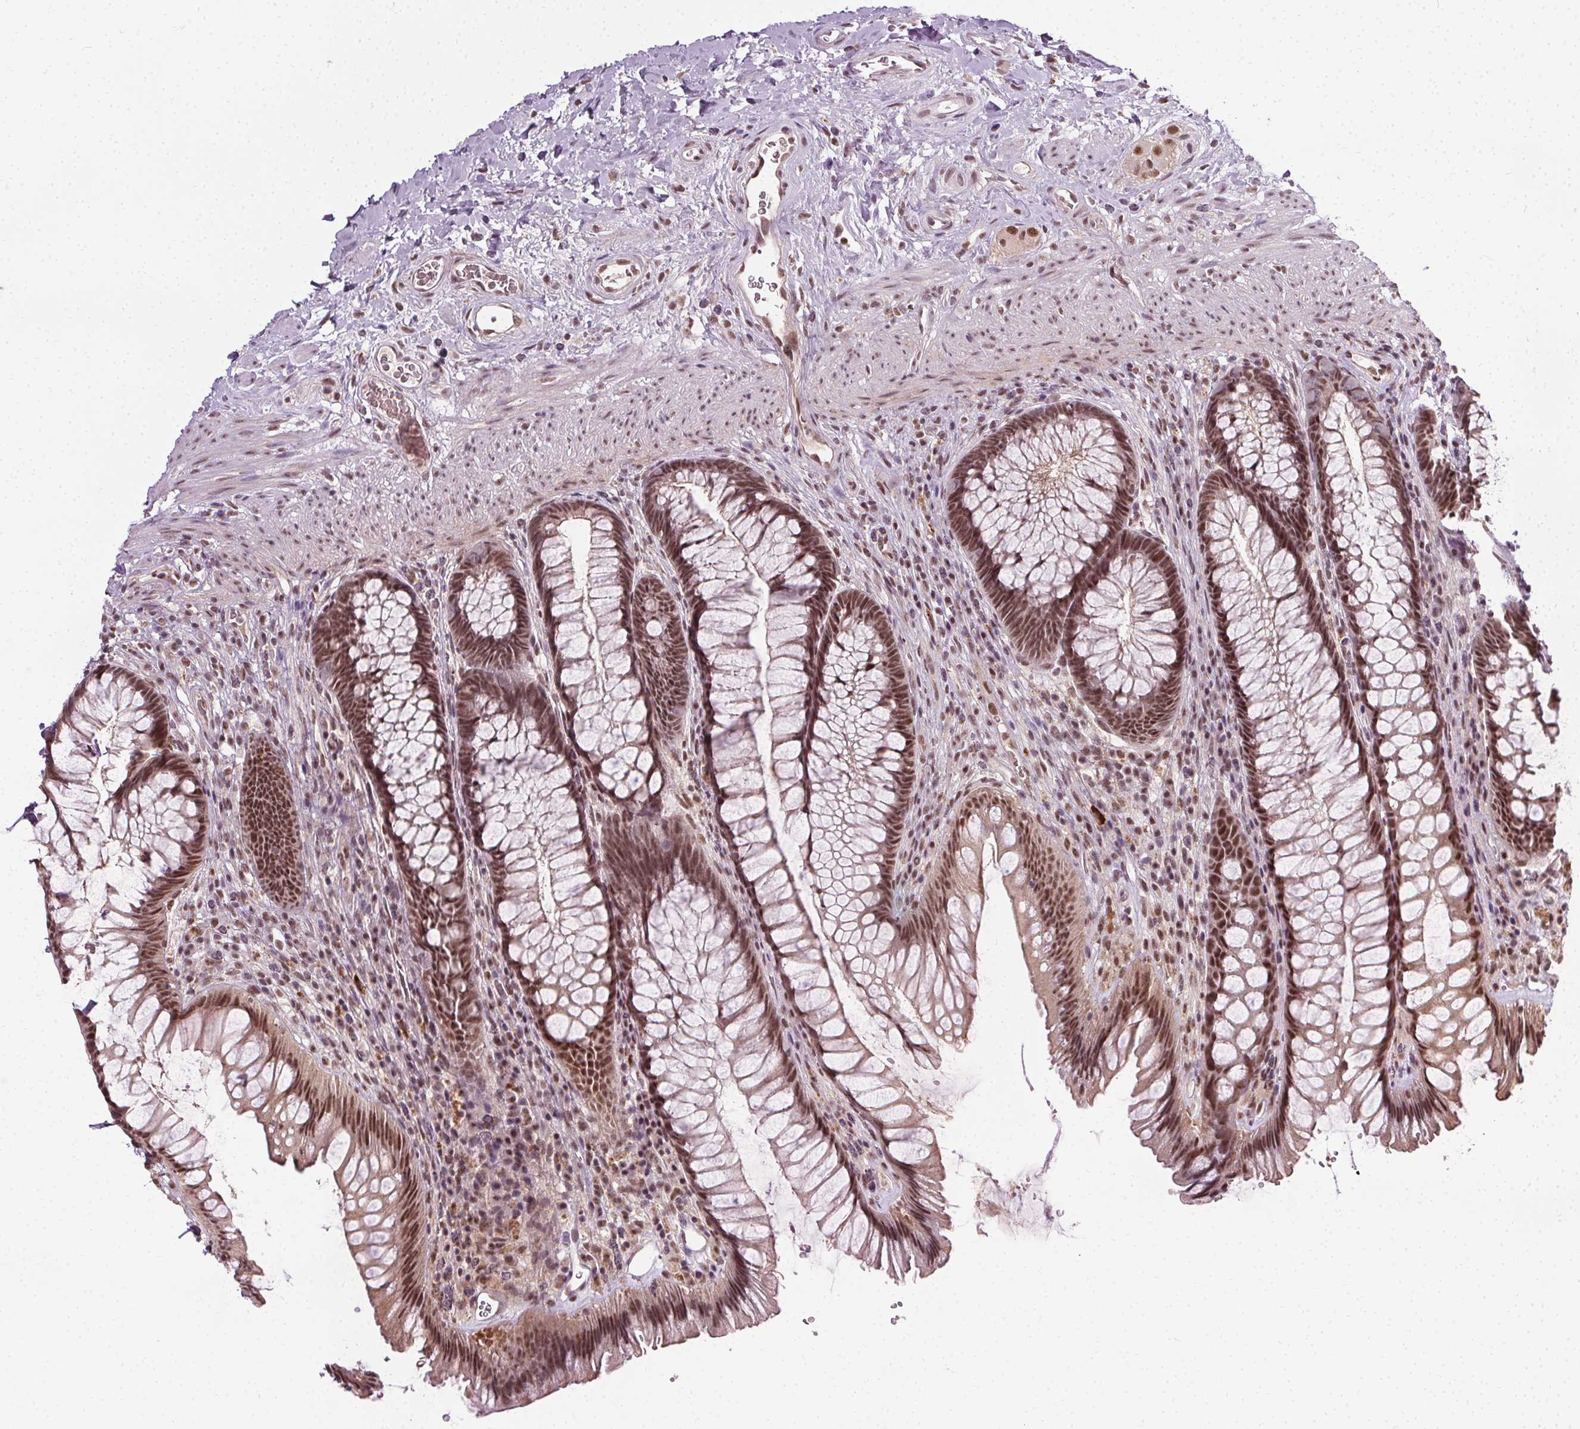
{"staining": {"intensity": "moderate", "quantity": ">75%", "location": "nuclear"}, "tissue": "rectum", "cell_type": "Glandular cells", "image_type": "normal", "snomed": [{"axis": "morphology", "description": "Normal tissue, NOS"}, {"axis": "topography", "description": "Rectum"}], "caption": "IHC photomicrograph of unremarkable human rectum stained for a protein (brown), which shows medium levels of moderate nuclear expression in about >75% of glandular cells.", "gene": "MED6", "patient": {"sex": "male", "age": 53}}